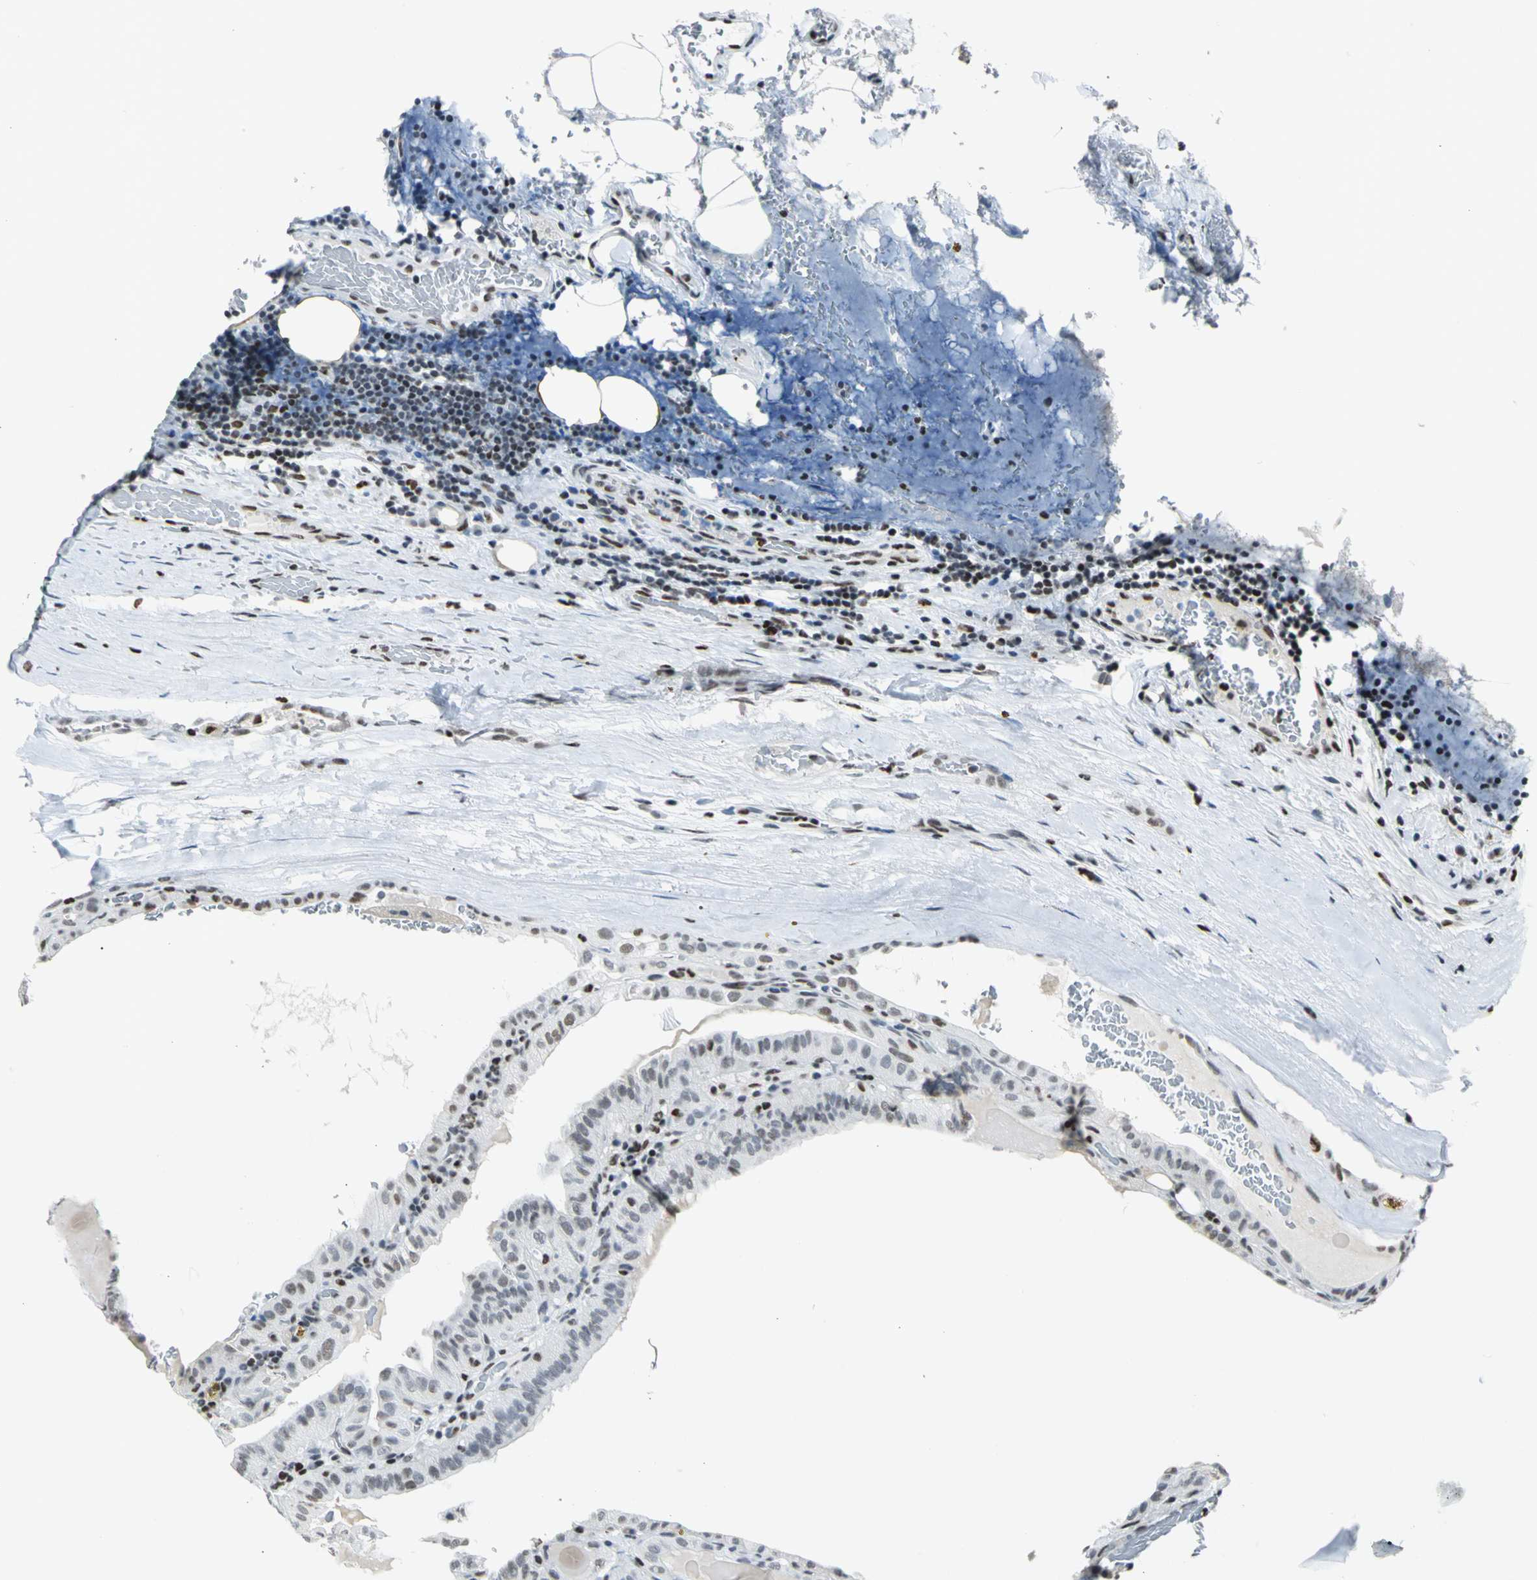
{"staining": {"intensity": "moderate", "quantity": ">75%", "location": "nuclear"}, "tissue": "thyroid cancer", "cell_type": "Tumor cells", "image_type": "cancer", "snomed": [{"axis": "morphology", "description": "Papillary adenocarcinoma, NOS"}, {"axis": "topography", "description": "Thyroid gland"}], "caption": "The micrograph exhibits staining of thyroid papillary adenocarcinoma, revealing moderate nuclear protein positivity (brown color) within tumor cells. The staining was performed using DAB, with brown indicating positive protein expression. Nuclei are stained blue with hematoxylin.", "gene": "HNRNPD", "patient": {"sex": "male", "age": 77}}